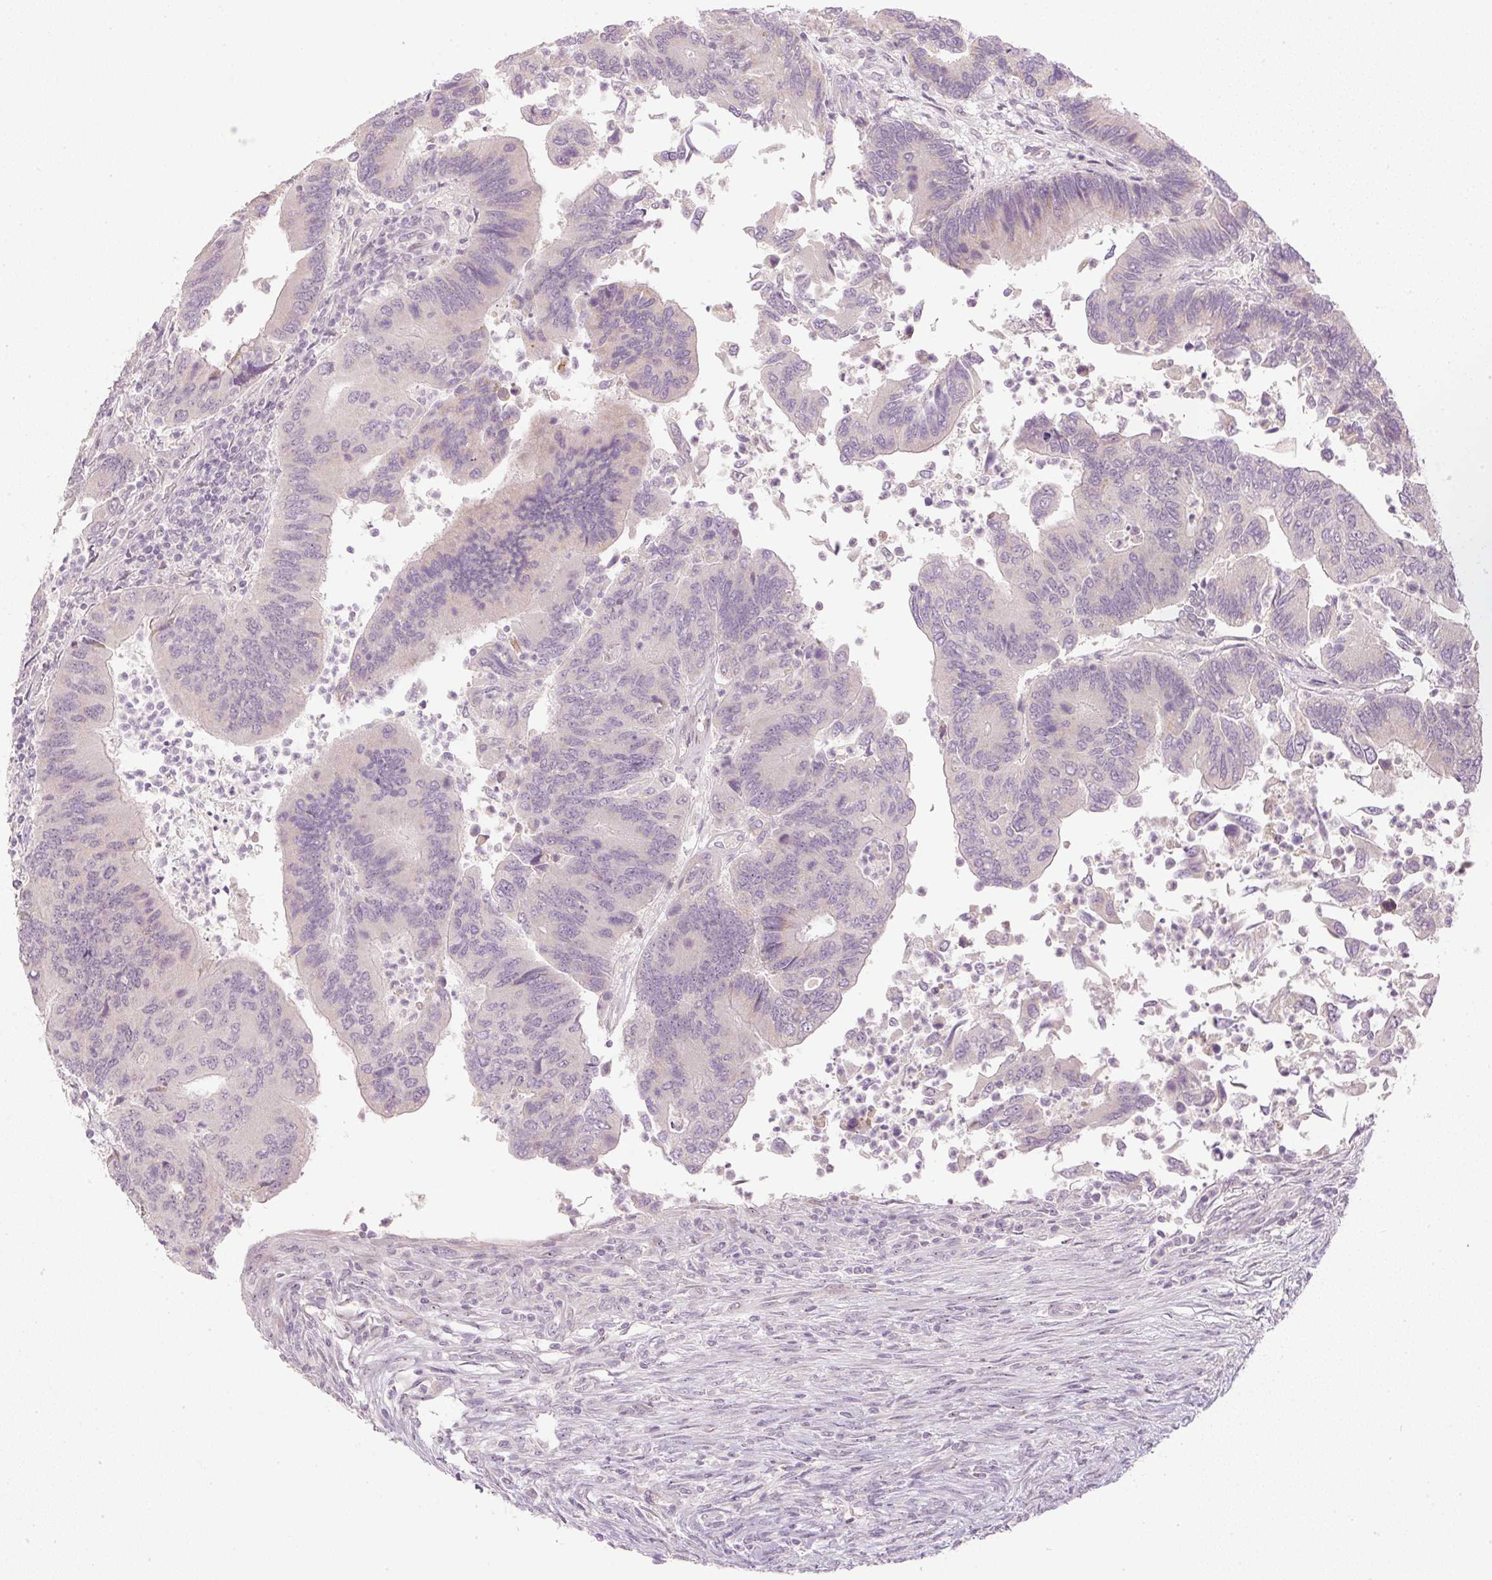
{"staining": {"intensity": "negative", "quantity": "none", "location": "none"}, "tissue": "colorectal cancer", "cell_type": "Tumor cells", "image_type": "cancer", "snomed": [{"axis": "morphology", "description": "Adenocarcinoma, NOS"}, {"axis": "topography", "description": "Colon"}], "caption": "Immunohistochemistry (IHC) histopathology image of colorectal cancer stained for a protein (brown), which shows no positivity in tumor cells.", "gene": "AAR2", "patient": {"sex": "female", "age": 67}}